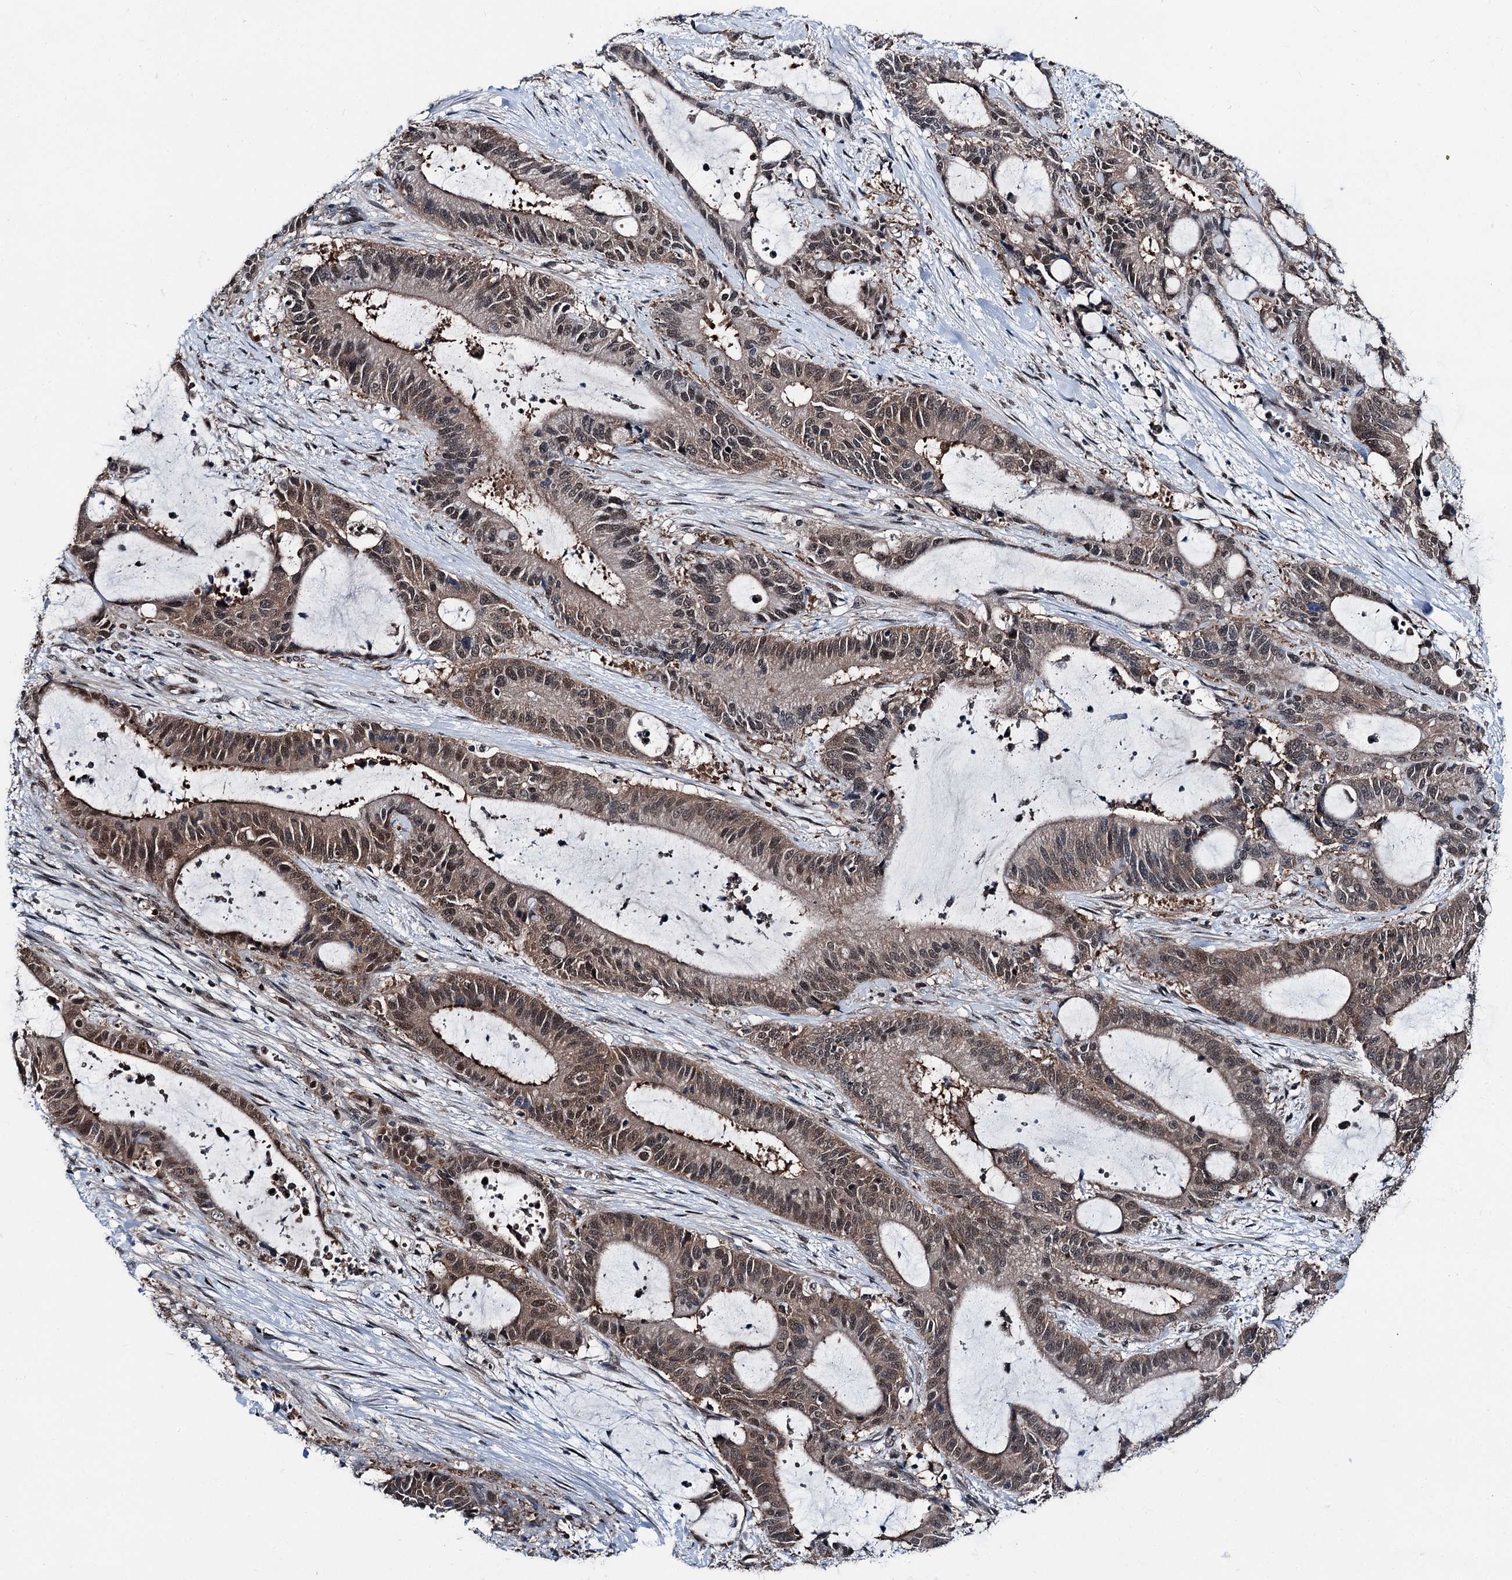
{"staining": {"intensity": "moderate", "quantity": "25%-75%", "location": "nuclear"}, "tissue": "liver cancer", "cell_type": "Tumor cells", "image_type": "cancer", "snomed": [{"axis": "morphology", "description": "Normal tissue, NOS"}, {"axis": "morphology", "description": "Cholangiocarcinoma"}, {"axis": "topography", "description": "Liver"}, {"axis": "topography", "description": "Peripheral nerve tissue"}], "caption": "Immunohistochemical staining of human liver cancer displays moderate nuclear protein positivity in approximately 25%-75% of tumor cells. The protein is stained brown, and the nuclei are stained in blue (DAB IHC with brightfield microscopy, high magnification).", "gene": "PSMD13", "patient": {"sex": "female", "age": 73}}